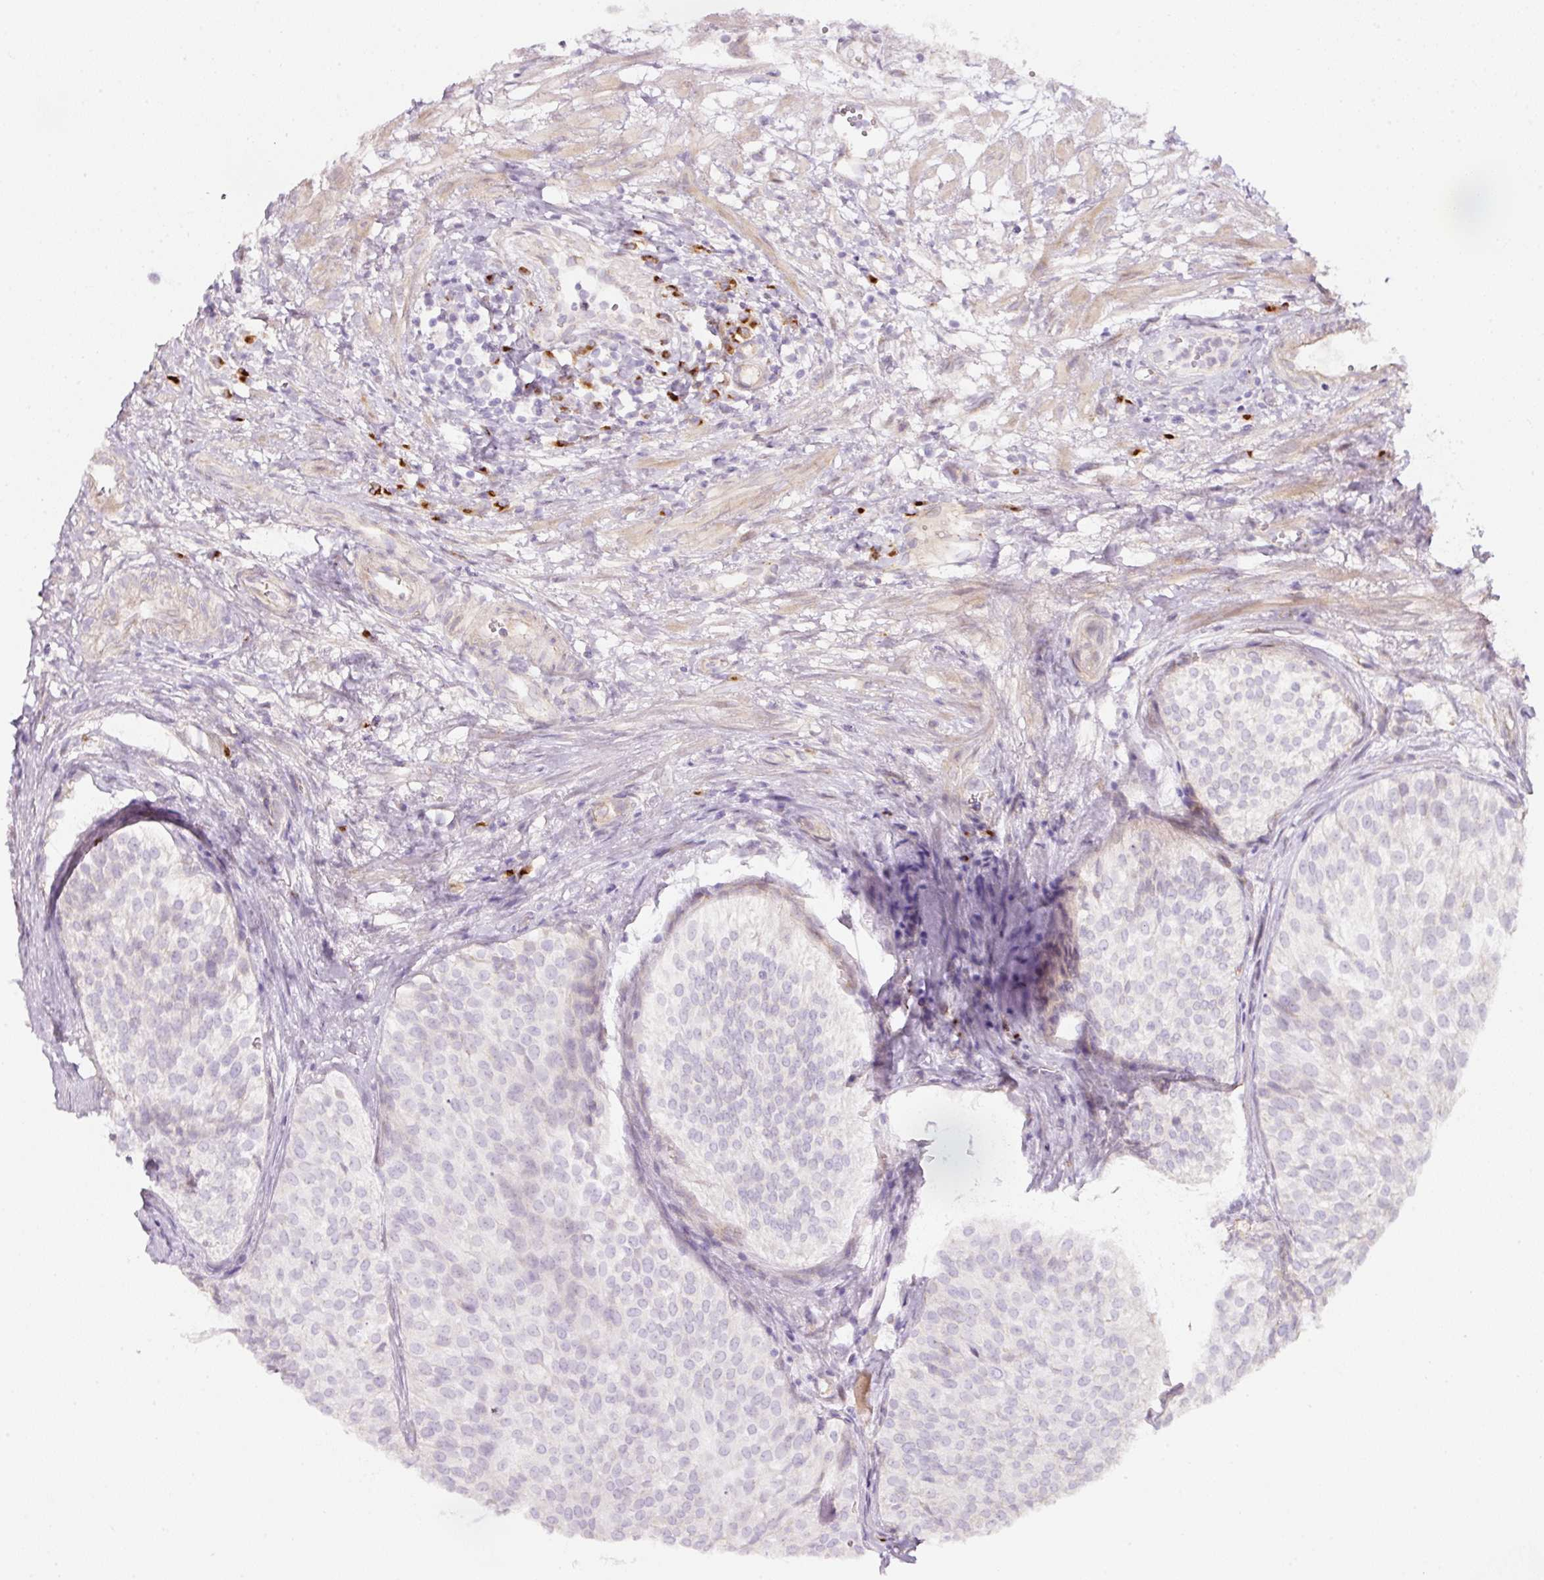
{"staining": {"intensity": "negative", "quantity": "none", "location": "none"}, "tissue": "urothelial cancer", "cell_type": "Tumor cells", "image_type": "cancer", "snomed": [{"axis": "morphology", "description": "Urothelial carcinoma, Low grade"}, {"axis": "topography", "description": "Urinary bladder"}], "caption": "Protein analysis of low-grade urothelial carcinoma shows no significant staining in tumor cells. (IHC, brightfield microscopy, high magnification).", "gene": "NBPF11", "patient": {"sex": "male", "age": 91}}